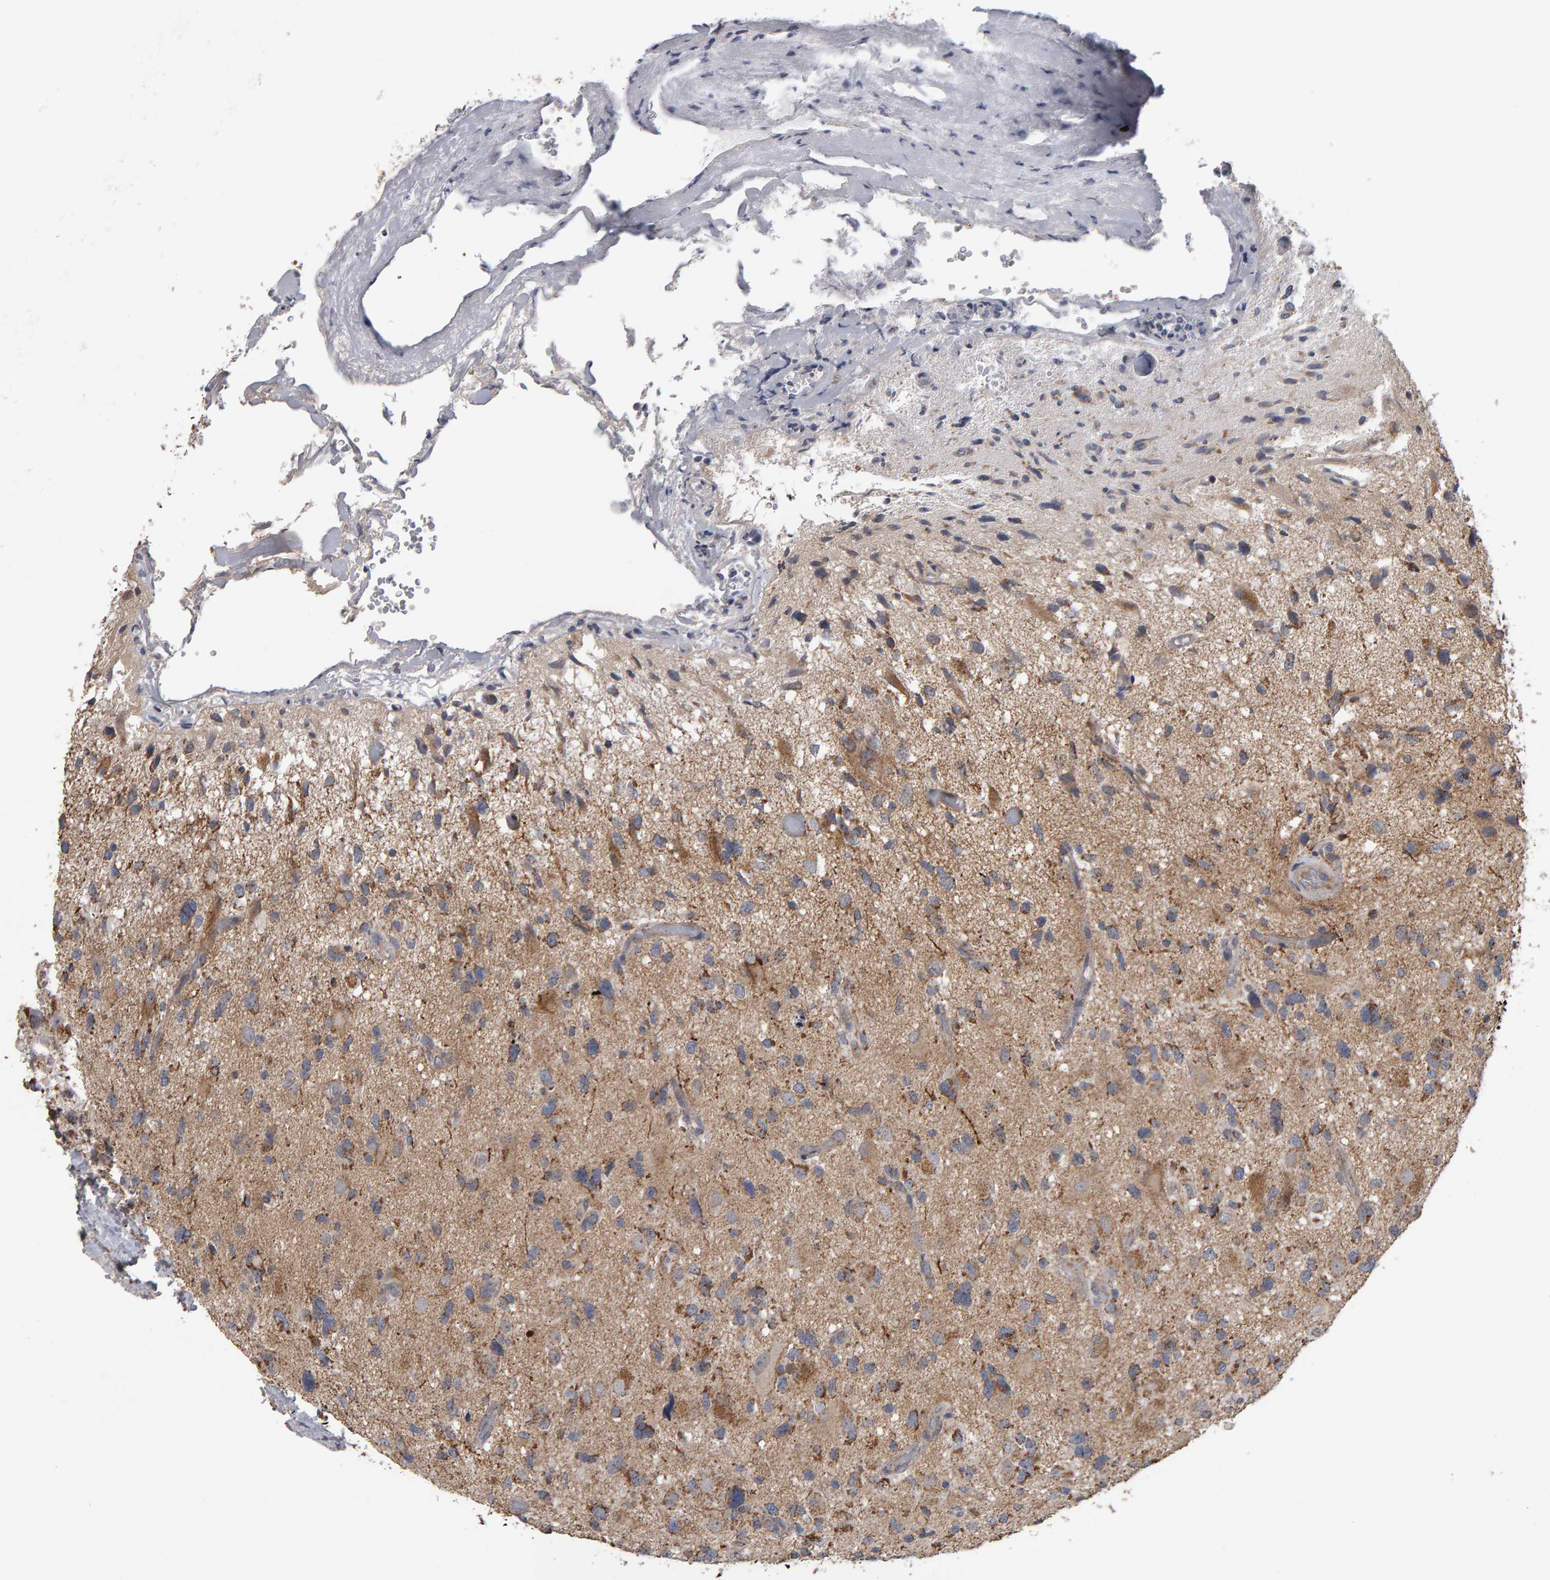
{"staining": {"intensity": "weak", "quantity": ">75%", "location": "cytoplasmic/membranous"}, "tissue": "glioma", "cell_type": "Tumor cells", "image_type": "cancer", "snomed": [{"axis": "morphology", "description": "Glioma, malignant, High grade"}, {"axis": "topography", "description": "Brain"}], "caption": "Glioma tissue demonstrates weak cytoplasmic/membranous positivity in about >75% of tumor cells", "gene": "TOM1L1", "patient": {"sex": "male", "age": 33}}